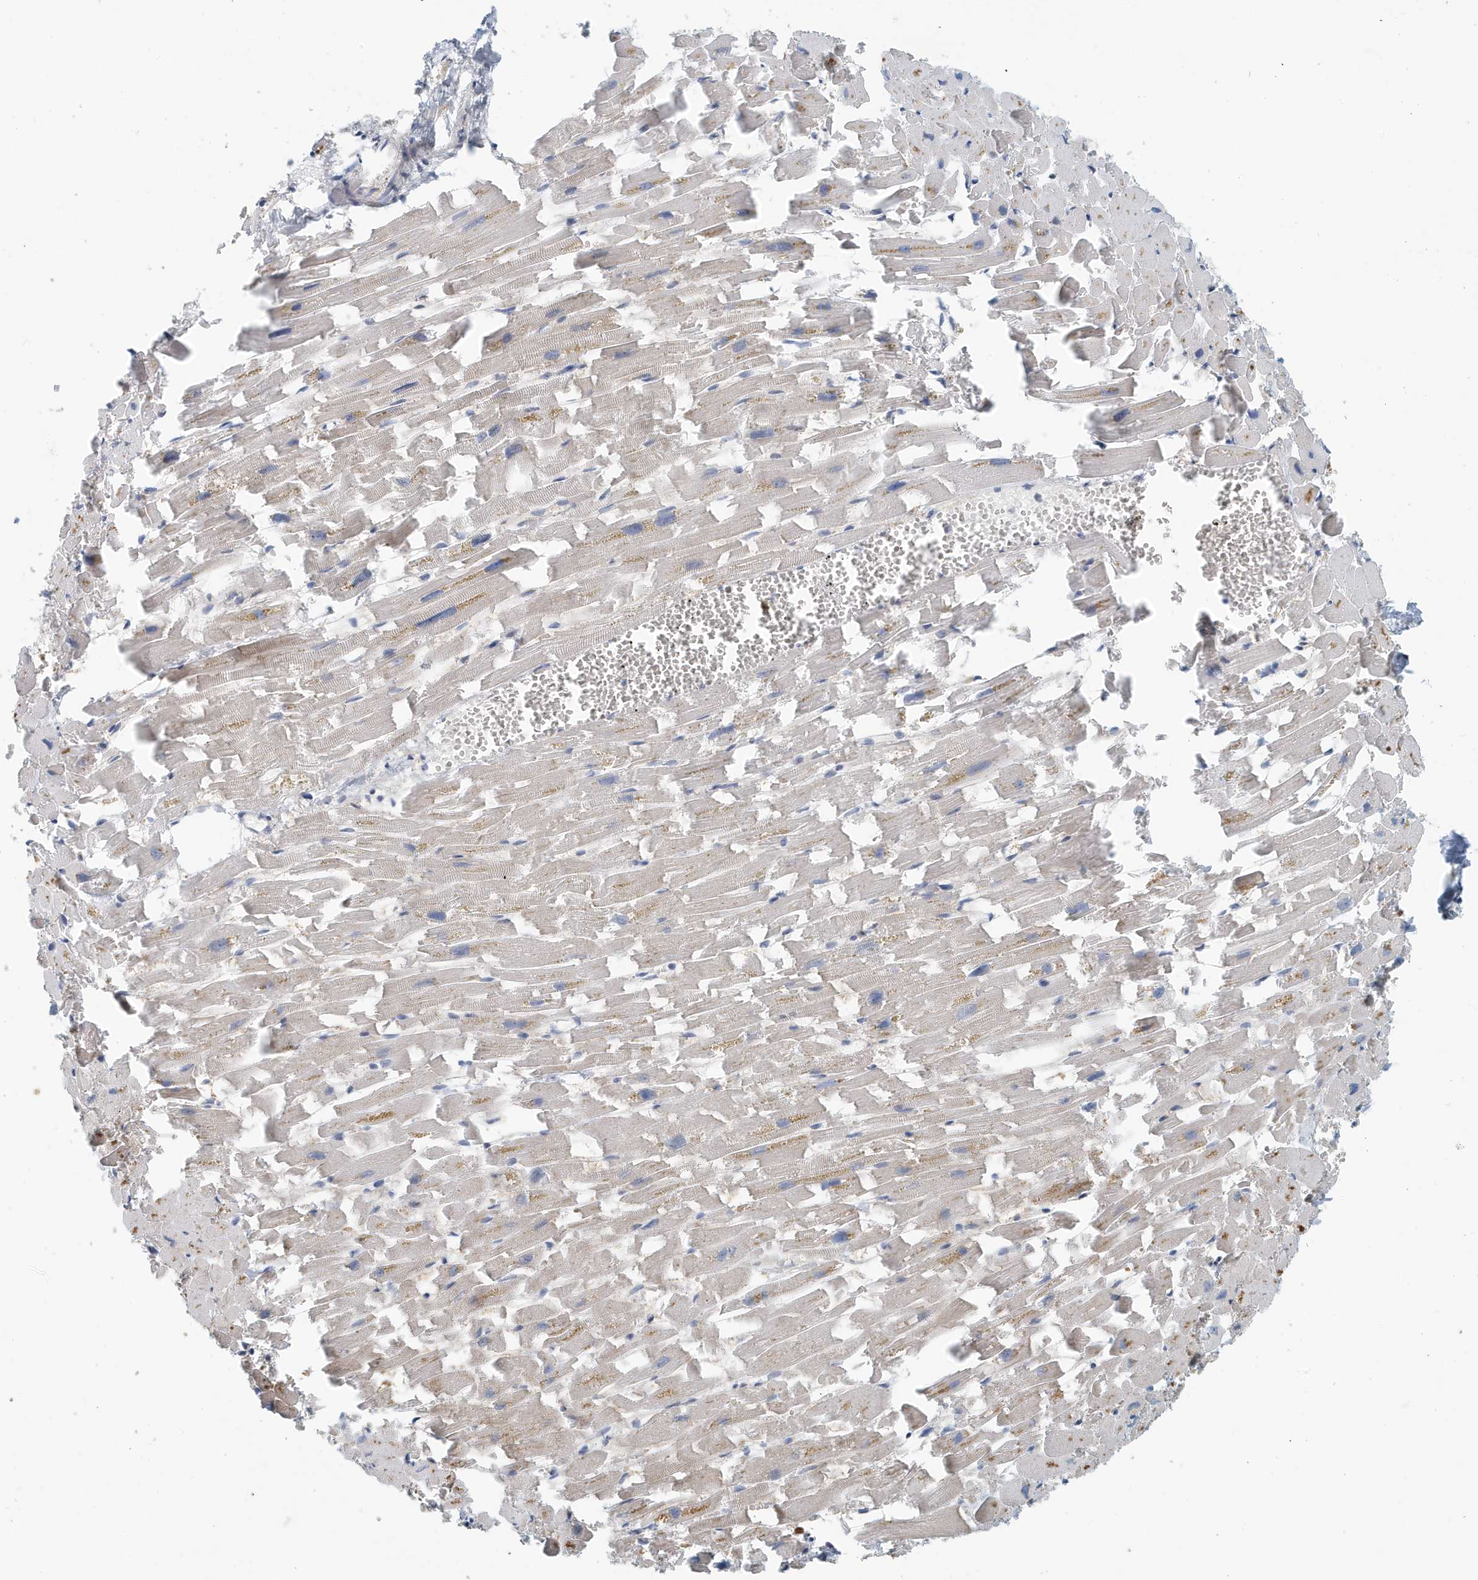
{"staining": {"intensity": "moderate", "quantity": "<25%", "location": "cytoplasmic/membranous,nuclear"}, "tissue": "heart muscle", "cell_type": "Cardiomyocytes", "image_type": "normal", "snomed": [{"axis": "morphology", "description": "Normal tissue, NOS"}, {"axis": "topography", "description": "Heart"}], "caption": "Cardiomyocytes reveal moderate cytoplasmic/membranous,nuclear staining in about <25% of cells in benign heart muscle. (DAB (3,3'-diaminobenzidine) IHC, brown staining for protein, blue staining for nuclei).", "gene": "KIF15", "patient": {"sex": "female", "age": 64}}